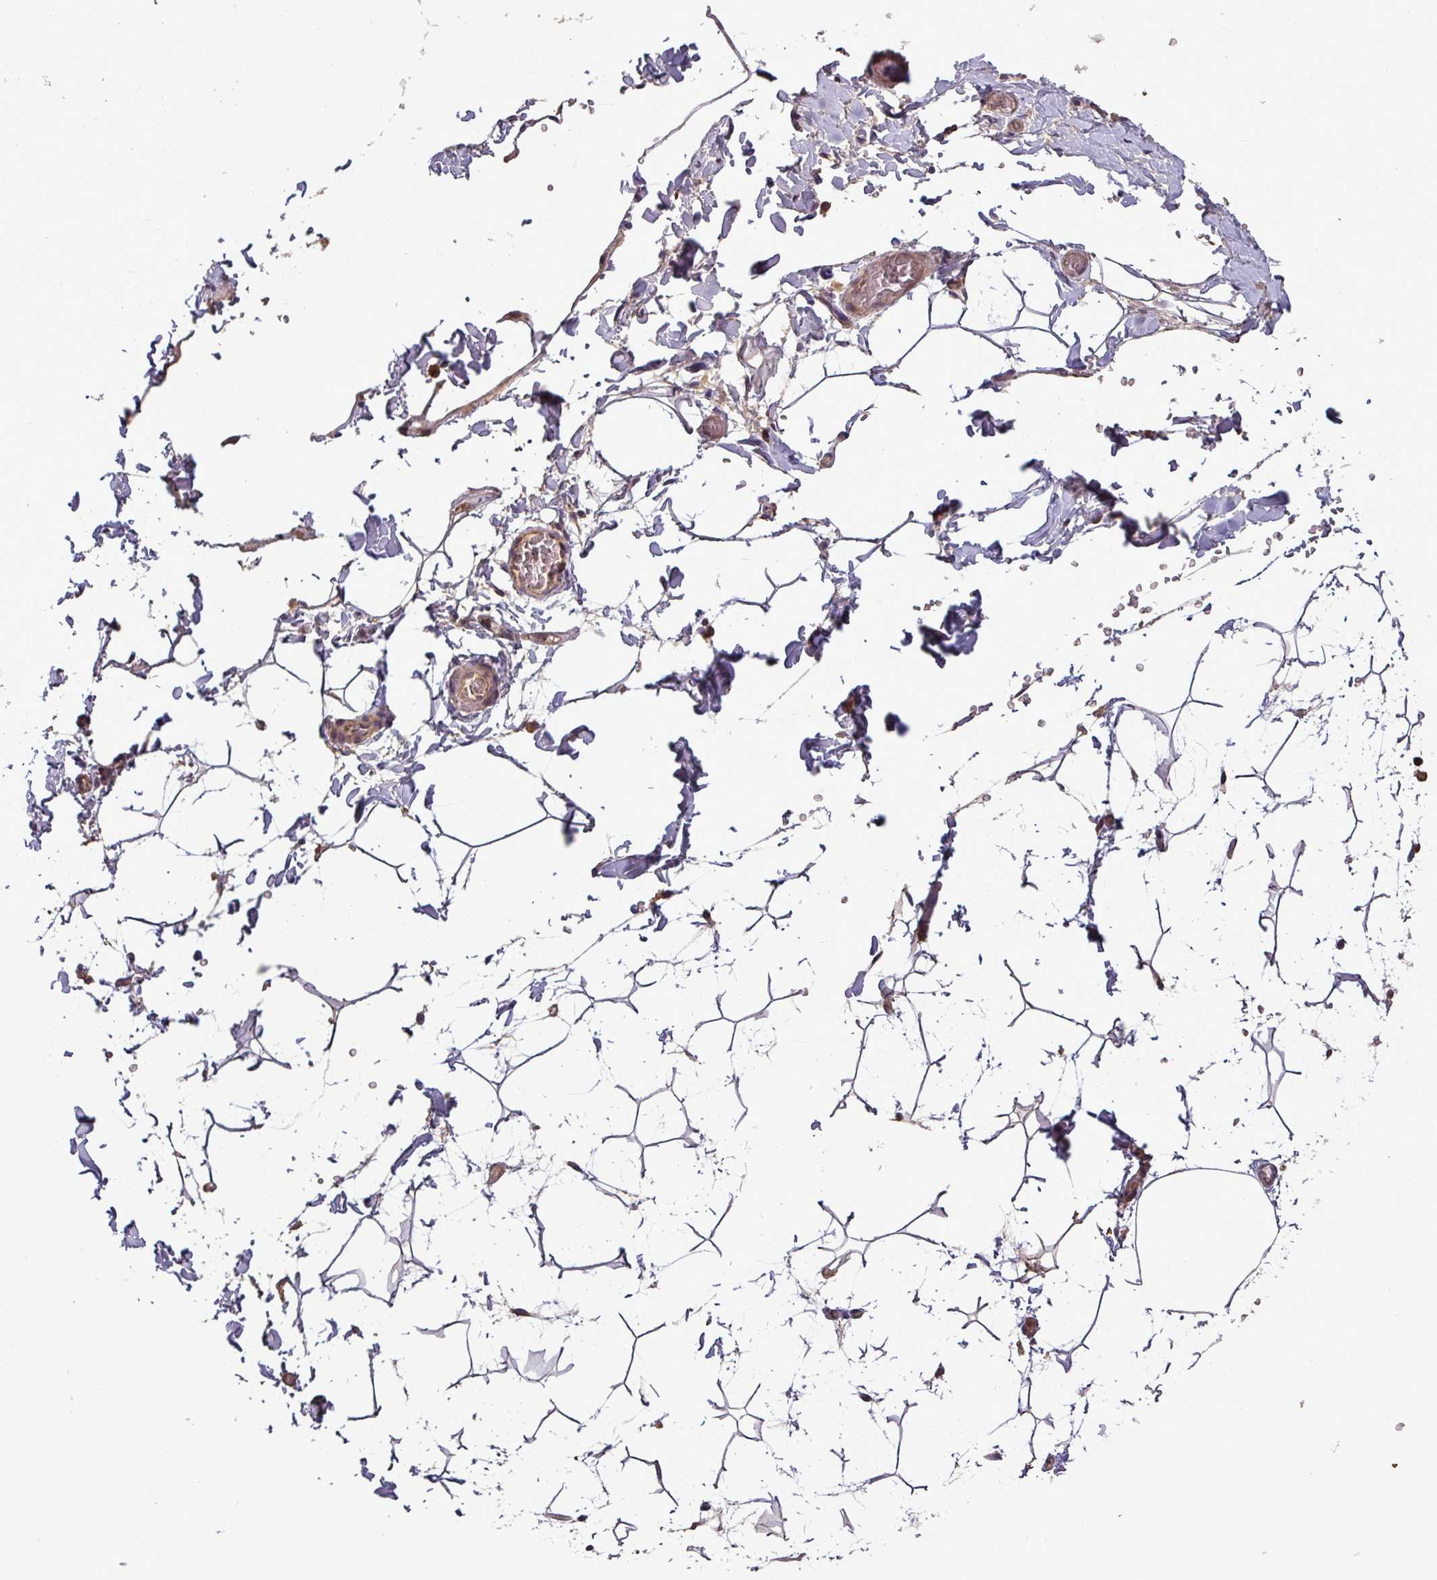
{"staining": {"intensity": "negative", "quantity": "none", "location": "none"}, "tissue": "adipose tissue", "cell_type": "Adipocytes", "image_type": "normal", "snomed": [{"axis": "morphology", "description": "Normal tissue, NOS"}, {"axis": "topography", "description": "Gallbladder"}, {"axis": "topography", "description": "Peripheral nerve tissue"}], "caption": "Immunohistochemical staining of benign human adipose tissue demonstrates no significant positivity in adipocytes.", "gene": "NT5C3A", "patient": {"sex": "male", "age": 38}}